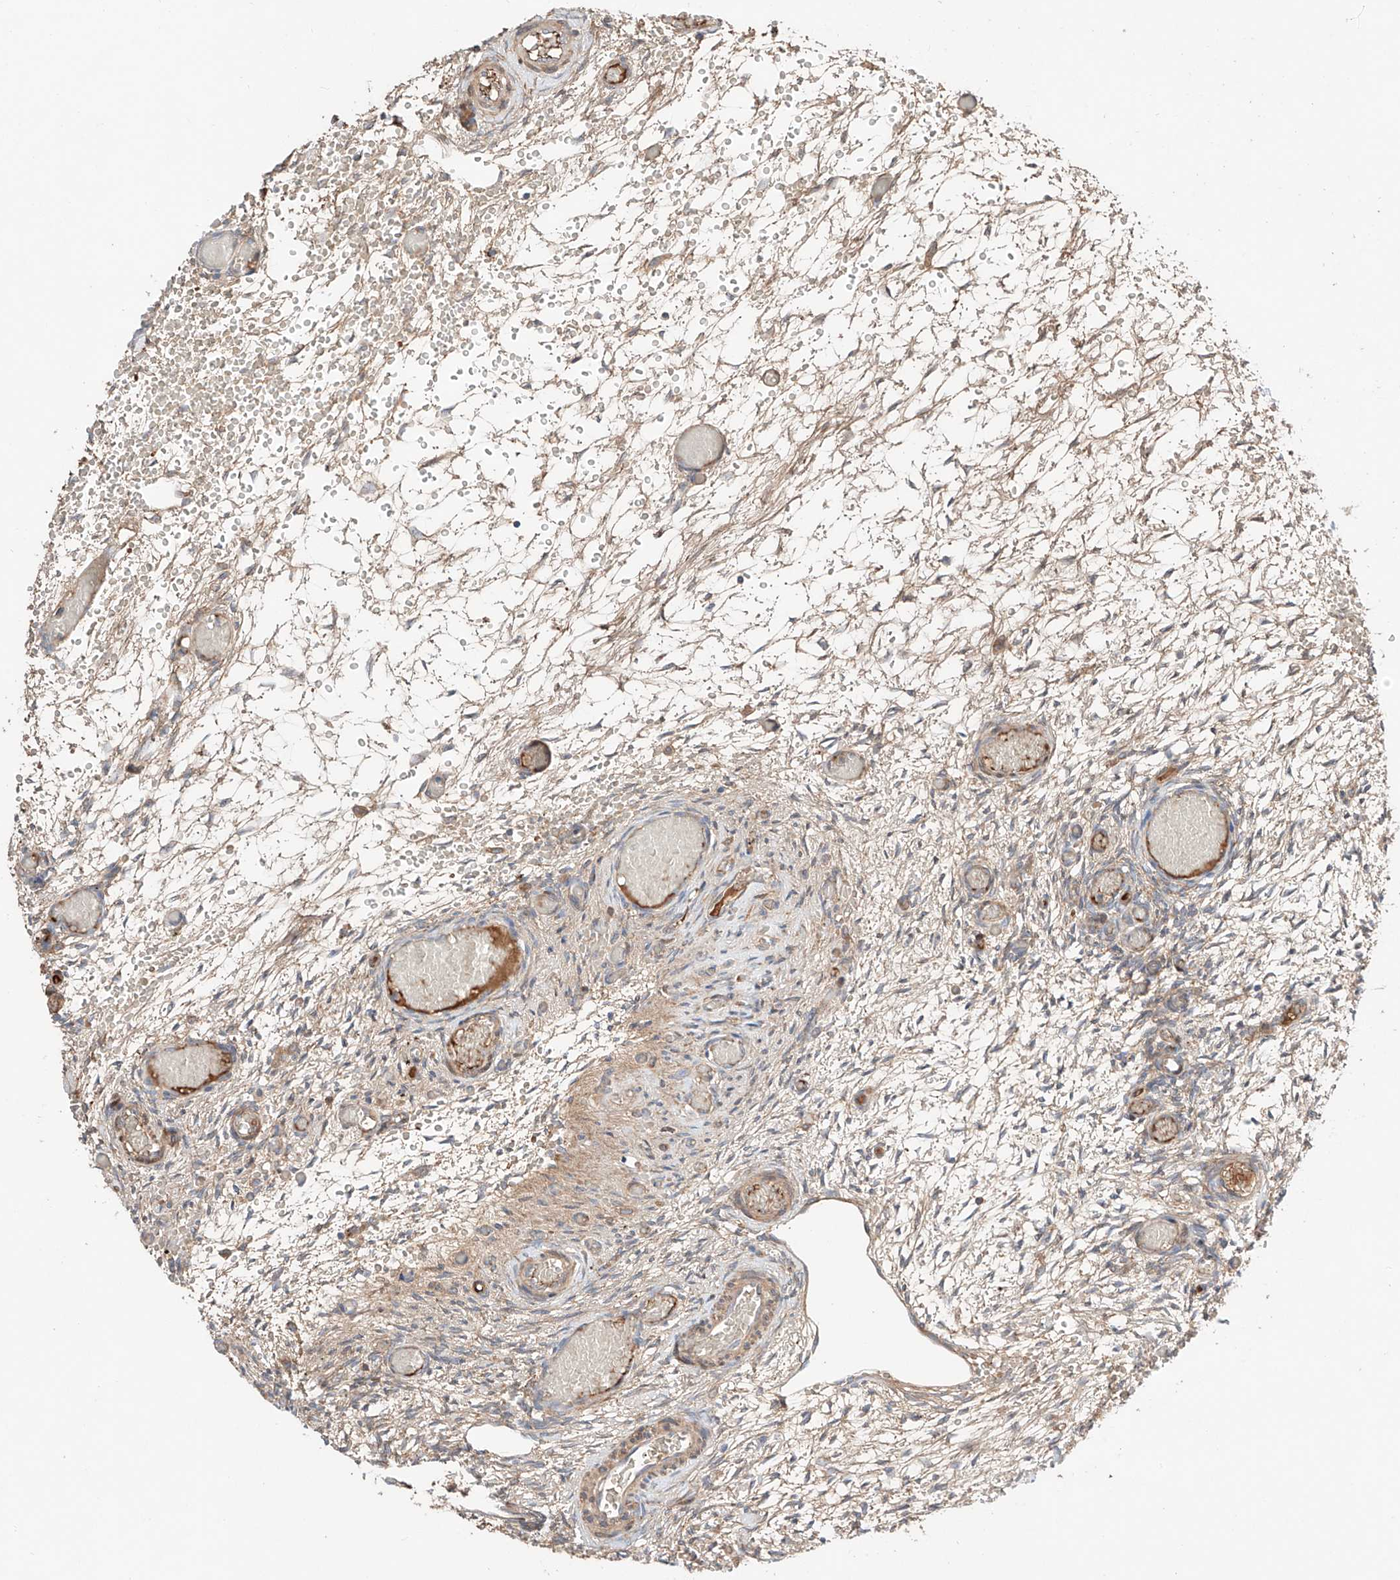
{"staining": {"intensity": "weak", "quantity": "<25%", "location": "cytoplasmic/membranous"}, "tissue": "ovary", "cell_type": "Ovarian stroma cells", "image_type": "normal", "snomed": [{"axis": "morphology", "description": "Adenocarcinoma, NOS"}, {"axis": "topography", "description": "Endometrium"}], "caption": "Ovary was stained to show a protein in brown. There is no significant positivity in ovarian stroma cells. (Stains: DAB IHC with hematoxylin counter stain, Microscopy: brightfield microscopy at high magnification).", "gene": "PGGT1B", "patient": {"sex": "female", "age": 32}}